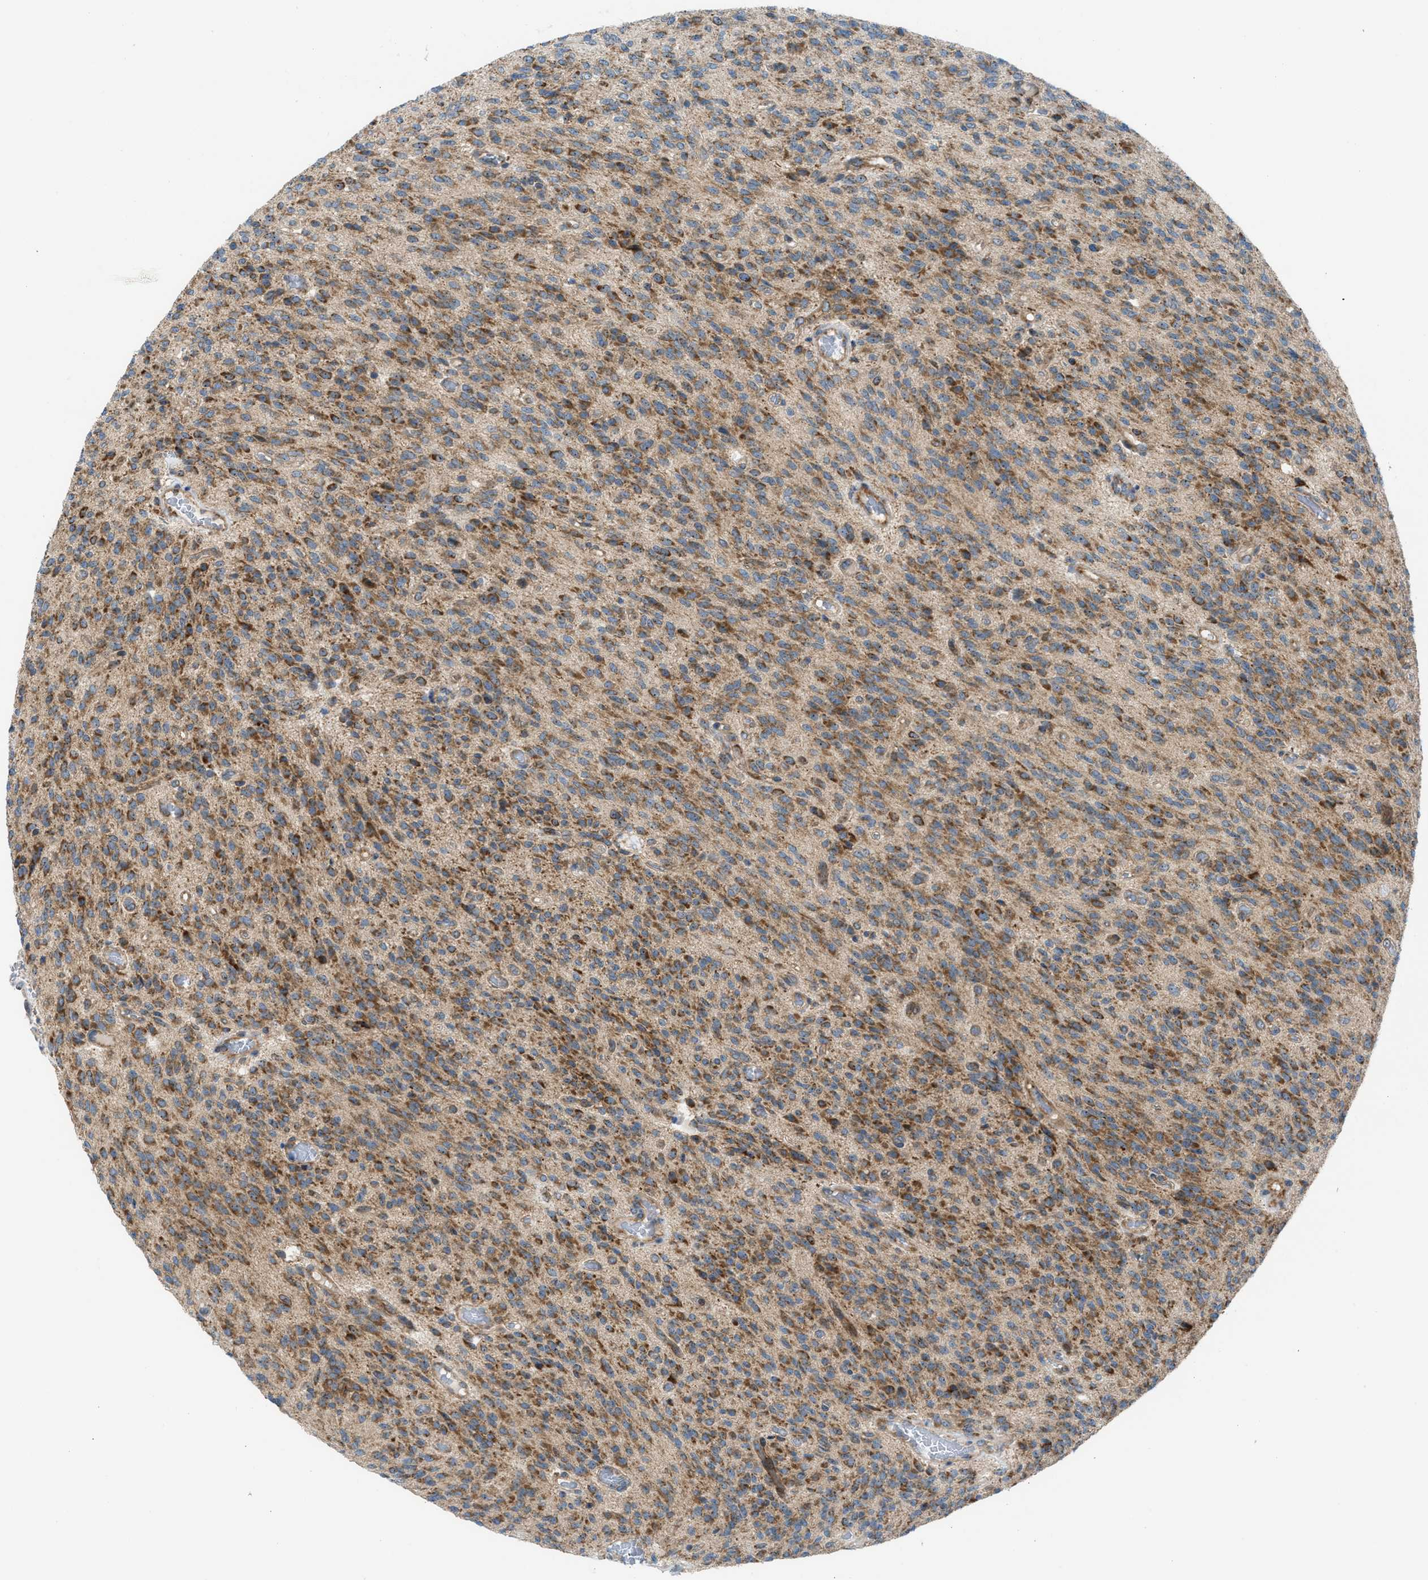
{"staining": {"intensity": "moderate", "quantity": ">75%", "location": "cytoplasmic/membranous,nuclear"}, "tissue": "glioma", "cell_type": "Tumor cells", "image_type": "cancer", "snomed": [{"axis": "morphology", "description": "Glioma, malignant, High grade"}, {"axis": "topography", "description": "Brain"}], "caption": "The photomicrograph exhibits staining of high-grade glioma (malignant), revealing moderate cytoplasmic/membranous and nuclear protein staining (brown color) within tumor cells. The protein of interest is stained brown, and the nuclei are stained in blue (DAB IHC with brightfield microscopy, high magnification).", "gene": "TPH1", "patient": {"sex": "male", "age": 34}}